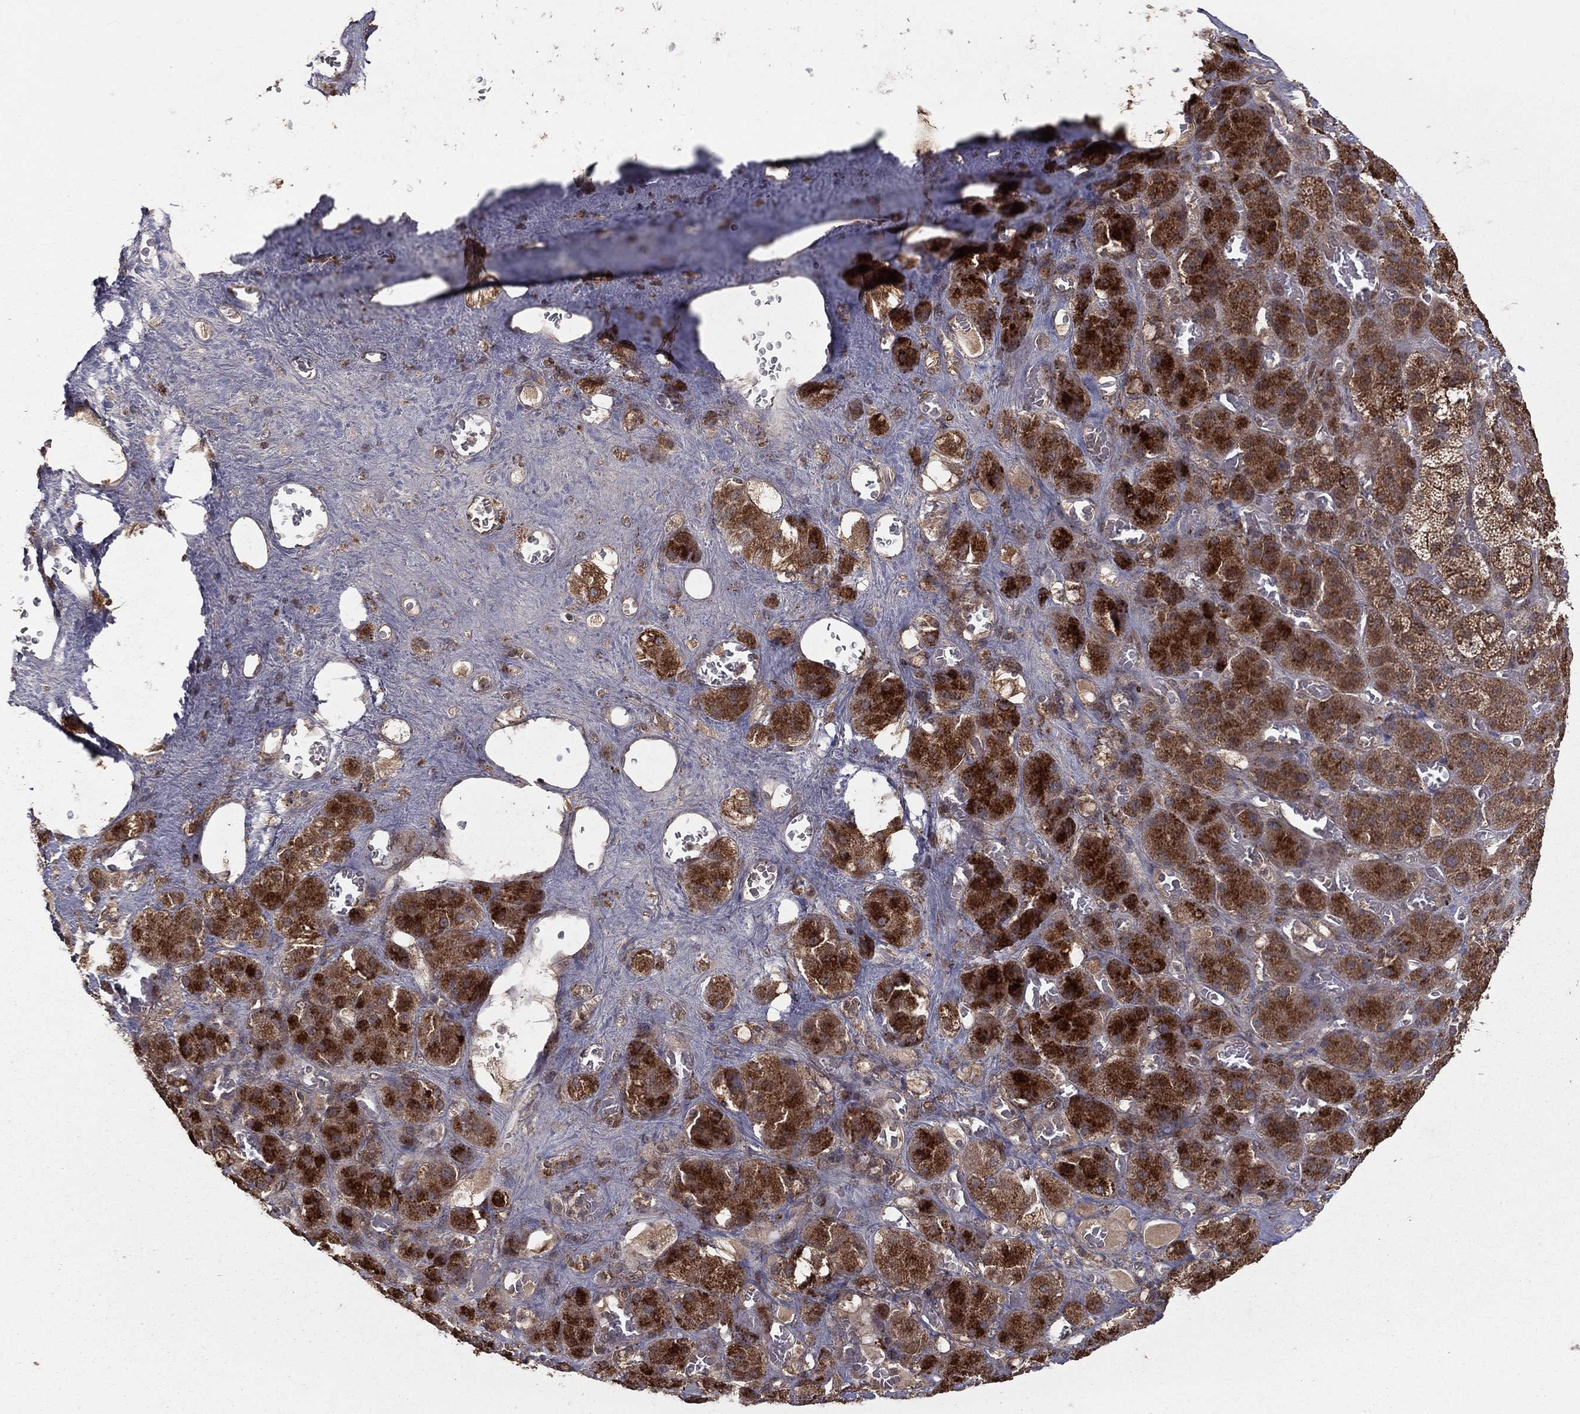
{"staining": {"intensity": "strong", "quantity": ">75%", "location": "cytoplasmic/membranous"}, "tissue": "adrenal gland", "cell_type": "Glandular cells", "image_type": "normal", "snomed": [{"axis": "morphology", "description": "Normal tissue, NOS"}, {"axis": "topography", "description": "Adrenal gland"}], "caption": "Adrenal gland stained with a protein marker demonstrates strong staining in glandular cells.", "gene": "ZDHHC15", "patient": {"sex": "male", "age": 70}}